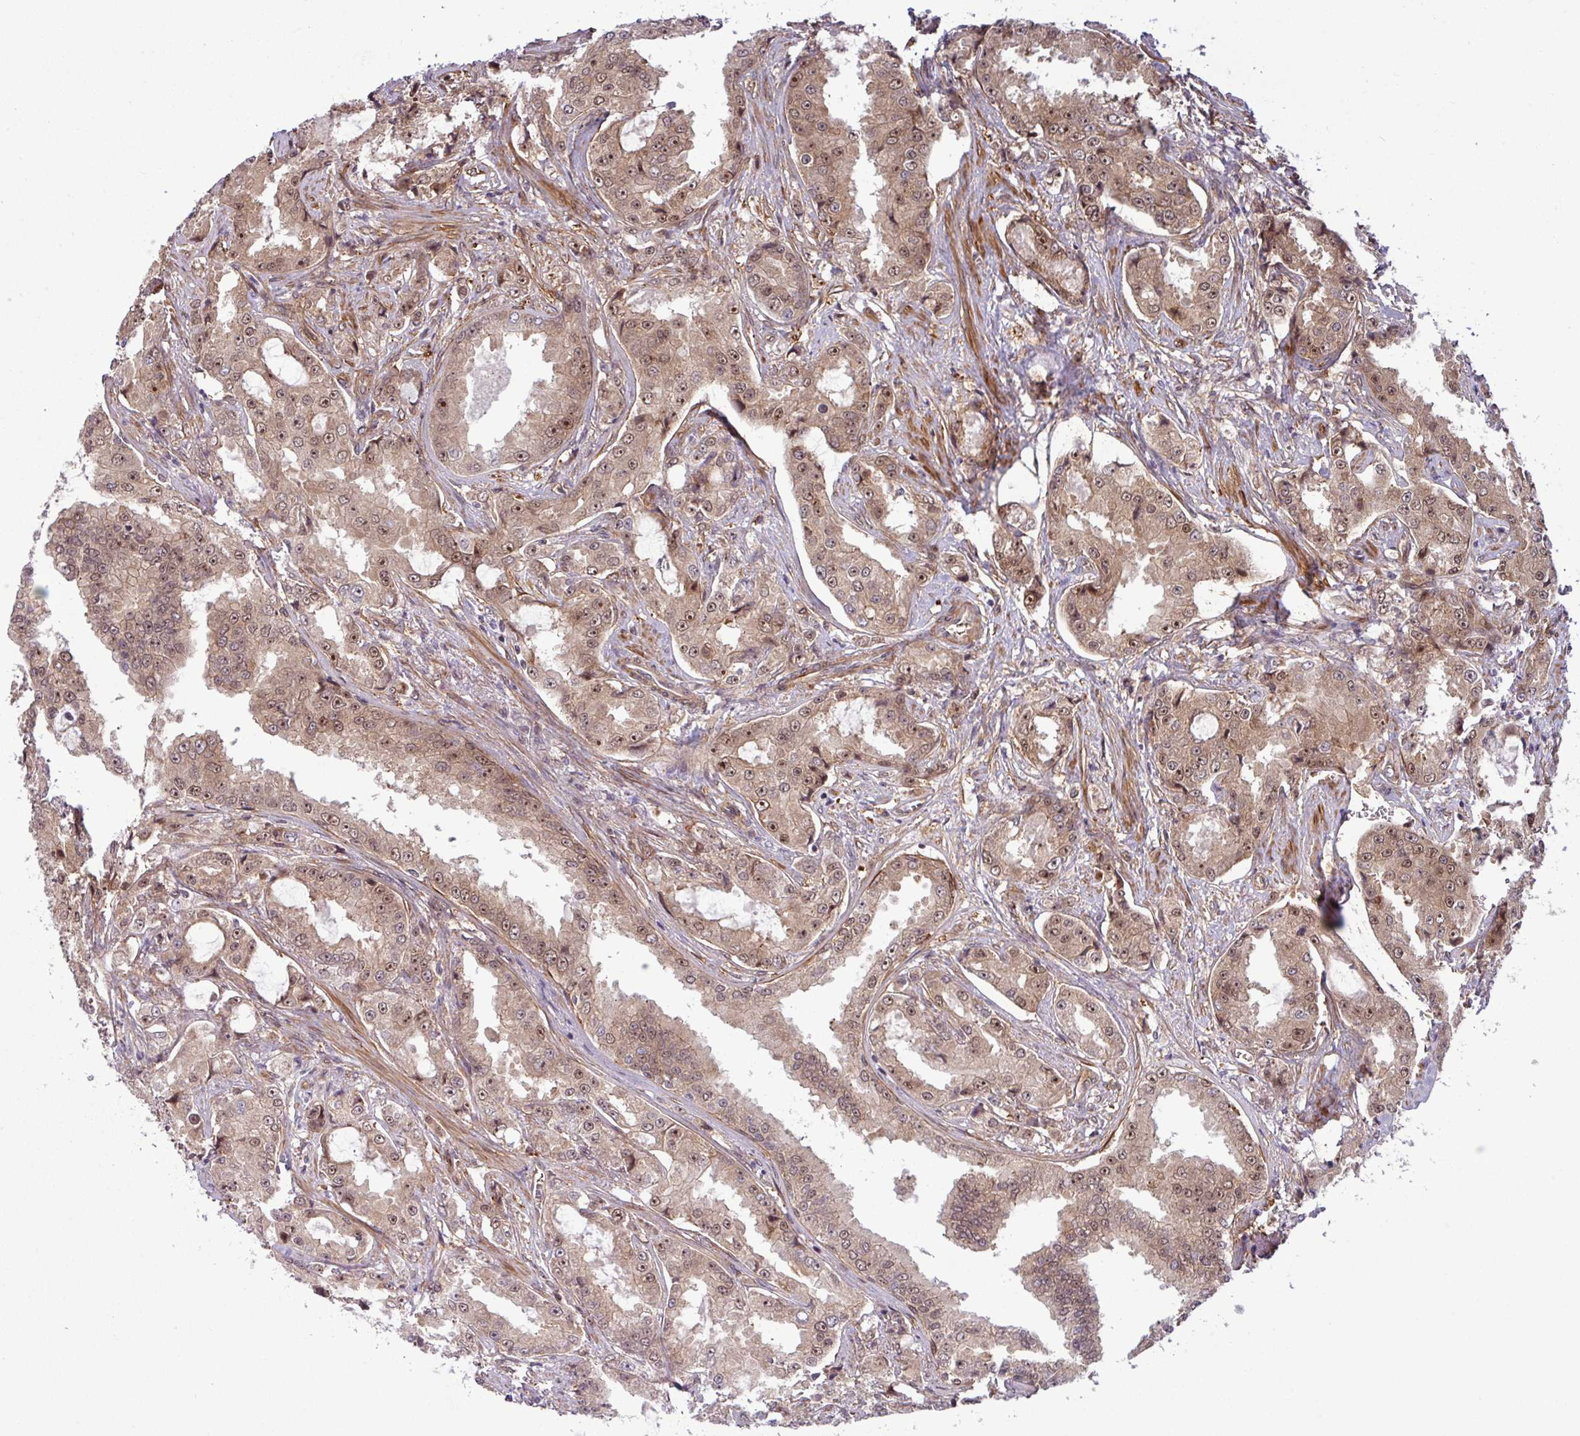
{"staining": {"intensity": "weak", "quantity": ">75%", "location": "cytoplasmic/membranous,nuclear"}, "tissue": "prostate cancer", "cell_type": "Tumor cells", "image_type": "cancer", "snomed": [{"axis": "morphology", "description": "Adenocarcinoma, High grade"}, {"axis": "topography", "description": "Prostate"}], "caption": "A high-resolution histopathology image shows immunohistochemistry staining of prostate cancer, which exhibits weak cytoplasmic/membranous and nuclear positivity in approximately >75% of tumor cells.", "gene": "C7orf50", "patient": {"sex": "male", "age": 73}}